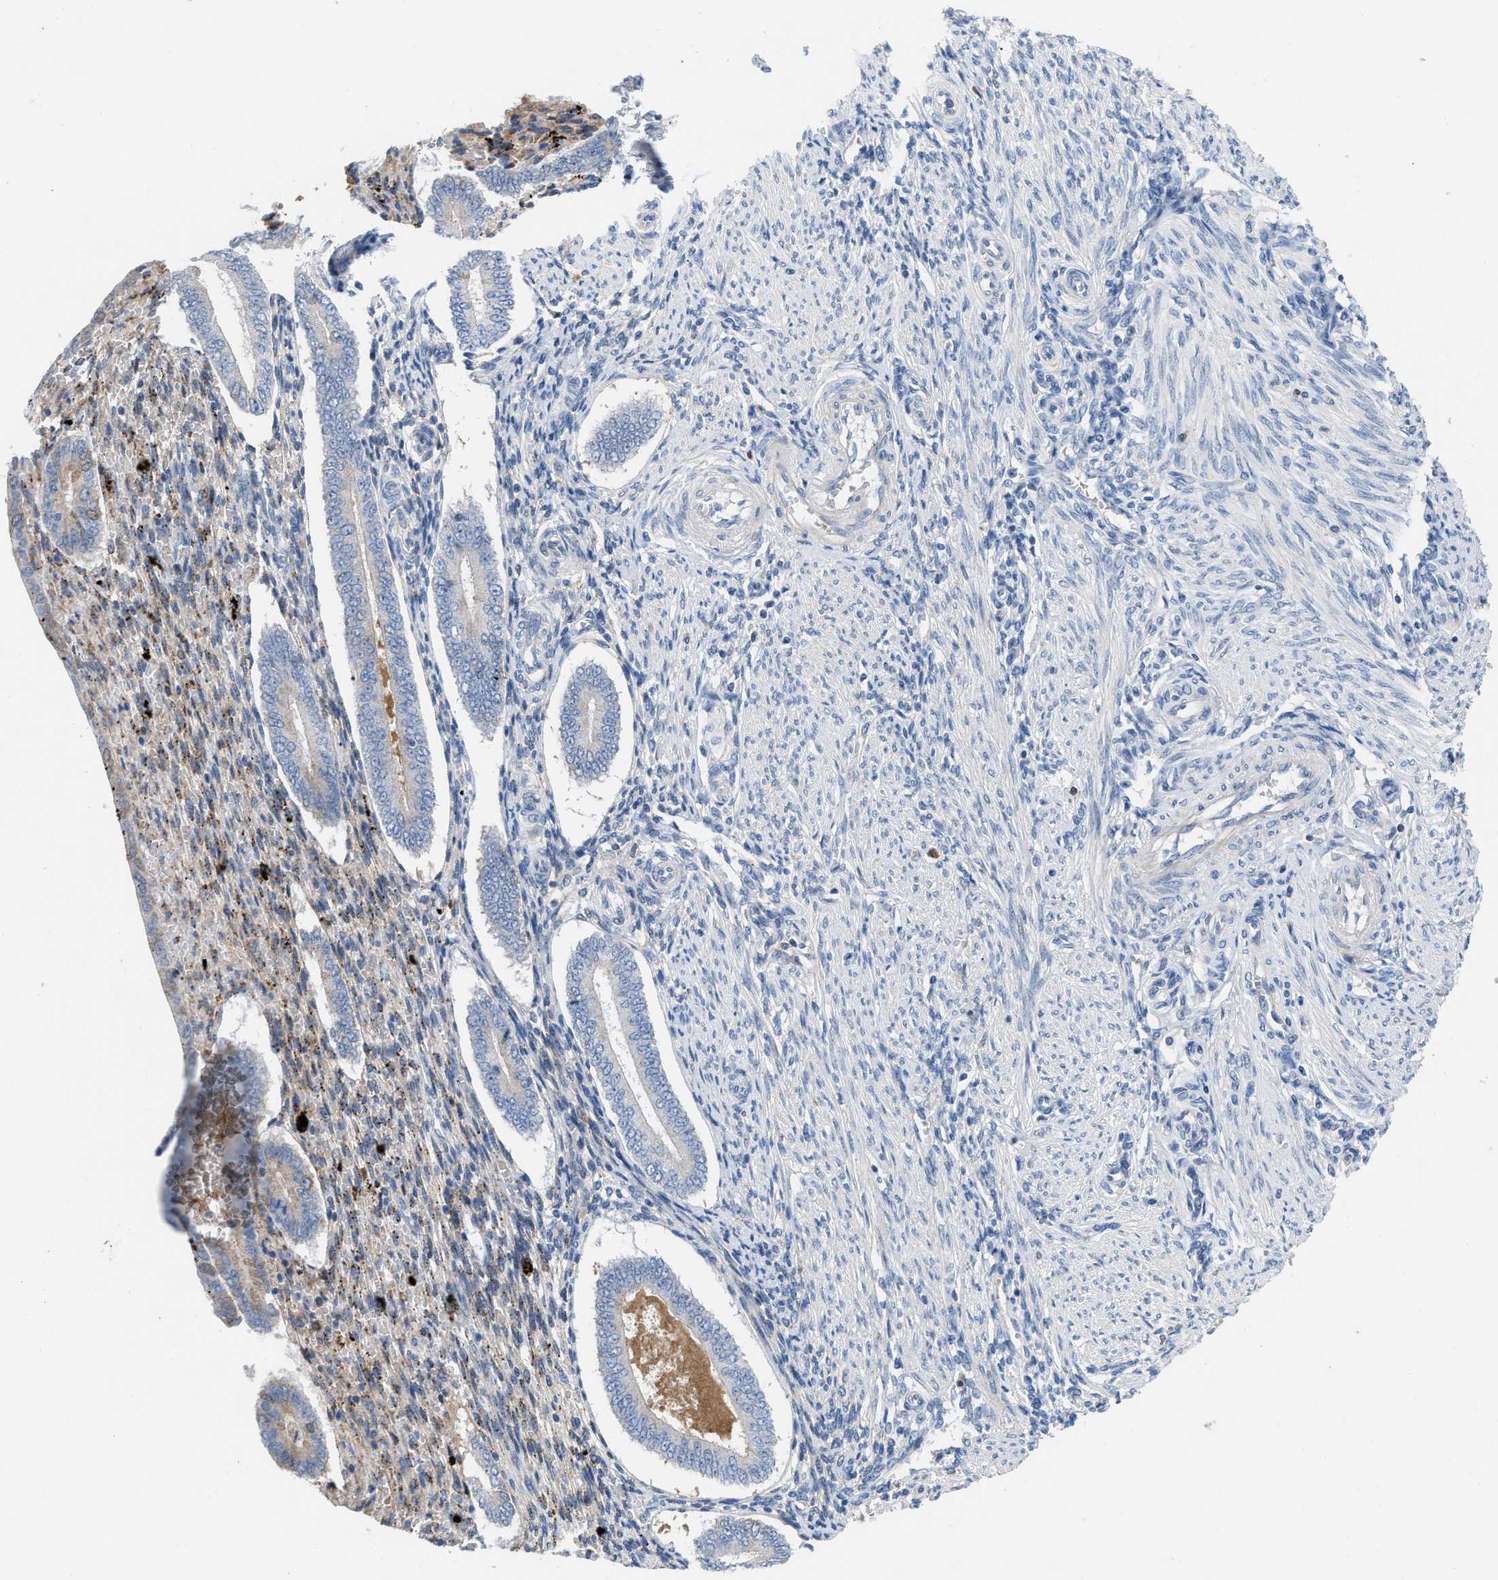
{"staining": {"intensity": "negative", "quantity": "none", "location": "none"}, "tissue": "endometrium", "cell_type": "Cells in endometrial stroma", "image_type": "normal", "snomed": [{"axis": "morphology", "description": "Normal tissue, NOS"}, {"axis": "topography", "description": "Endometrium"}], "caption": "Cells in endometrial stroma show no significant protein positivity in normal endometrium.", "gene": "HPX", "patient": {"sex": "female", "age": 42}}